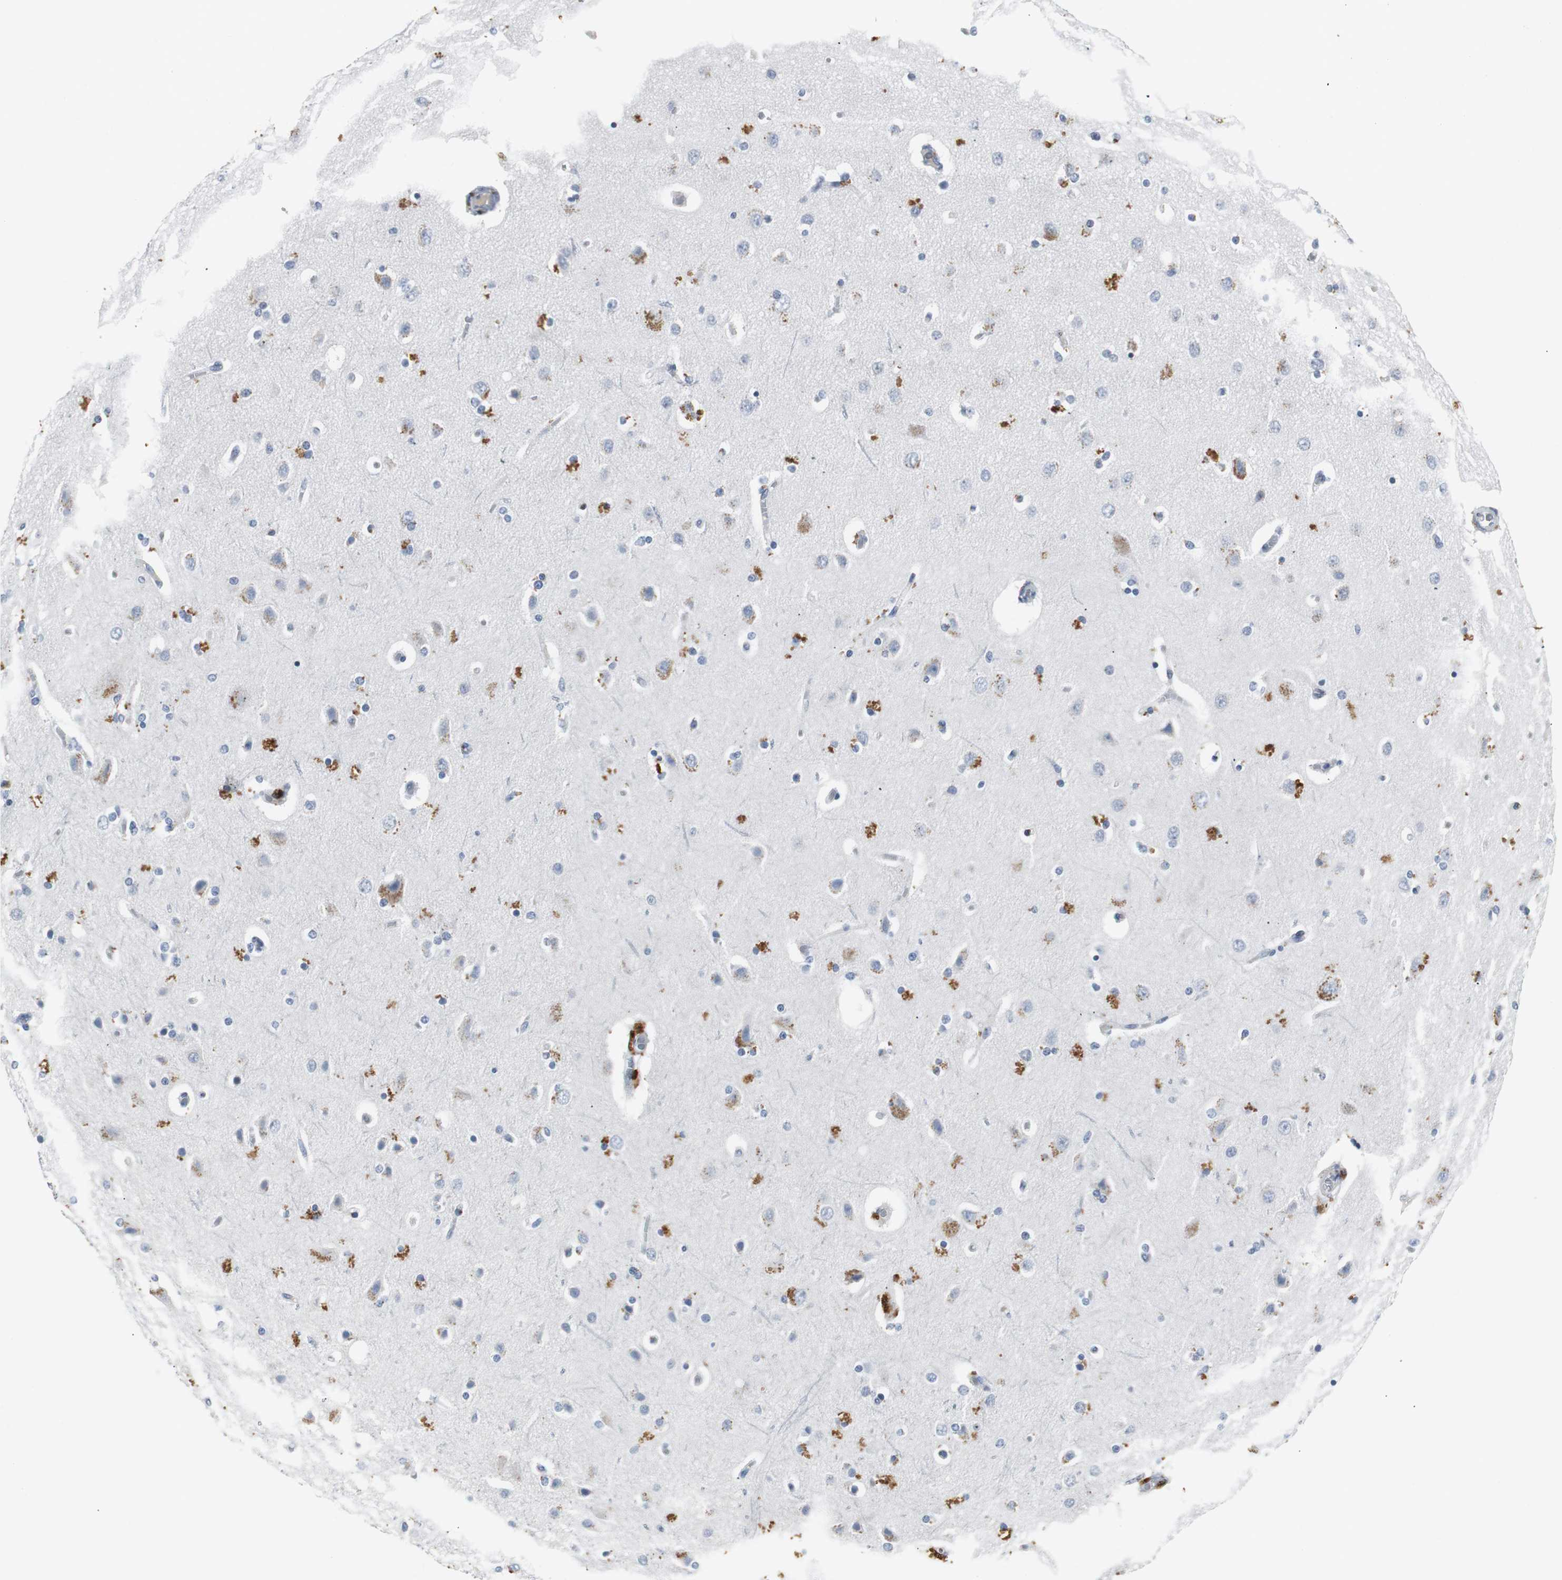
{"staining": {"intensity": "negative", "quantity": "none", "location": "none"}, "tissue": "cerebral cortex", "cell_type": "Endothelial cells", "image_type": "normal", "snomed": [{"axis": "morphology", "description": "Normal tissue, NOS"}, {"axis": "topography", "description": "Cerebral cortex"}], "caption": "This is an immunohistochemistry (IHC) micrograph of normal cerebral cortex. There is no positivity in endothelial cells.", "gene": "LRP2", "patient": {"sex": "female", "age": 54}}